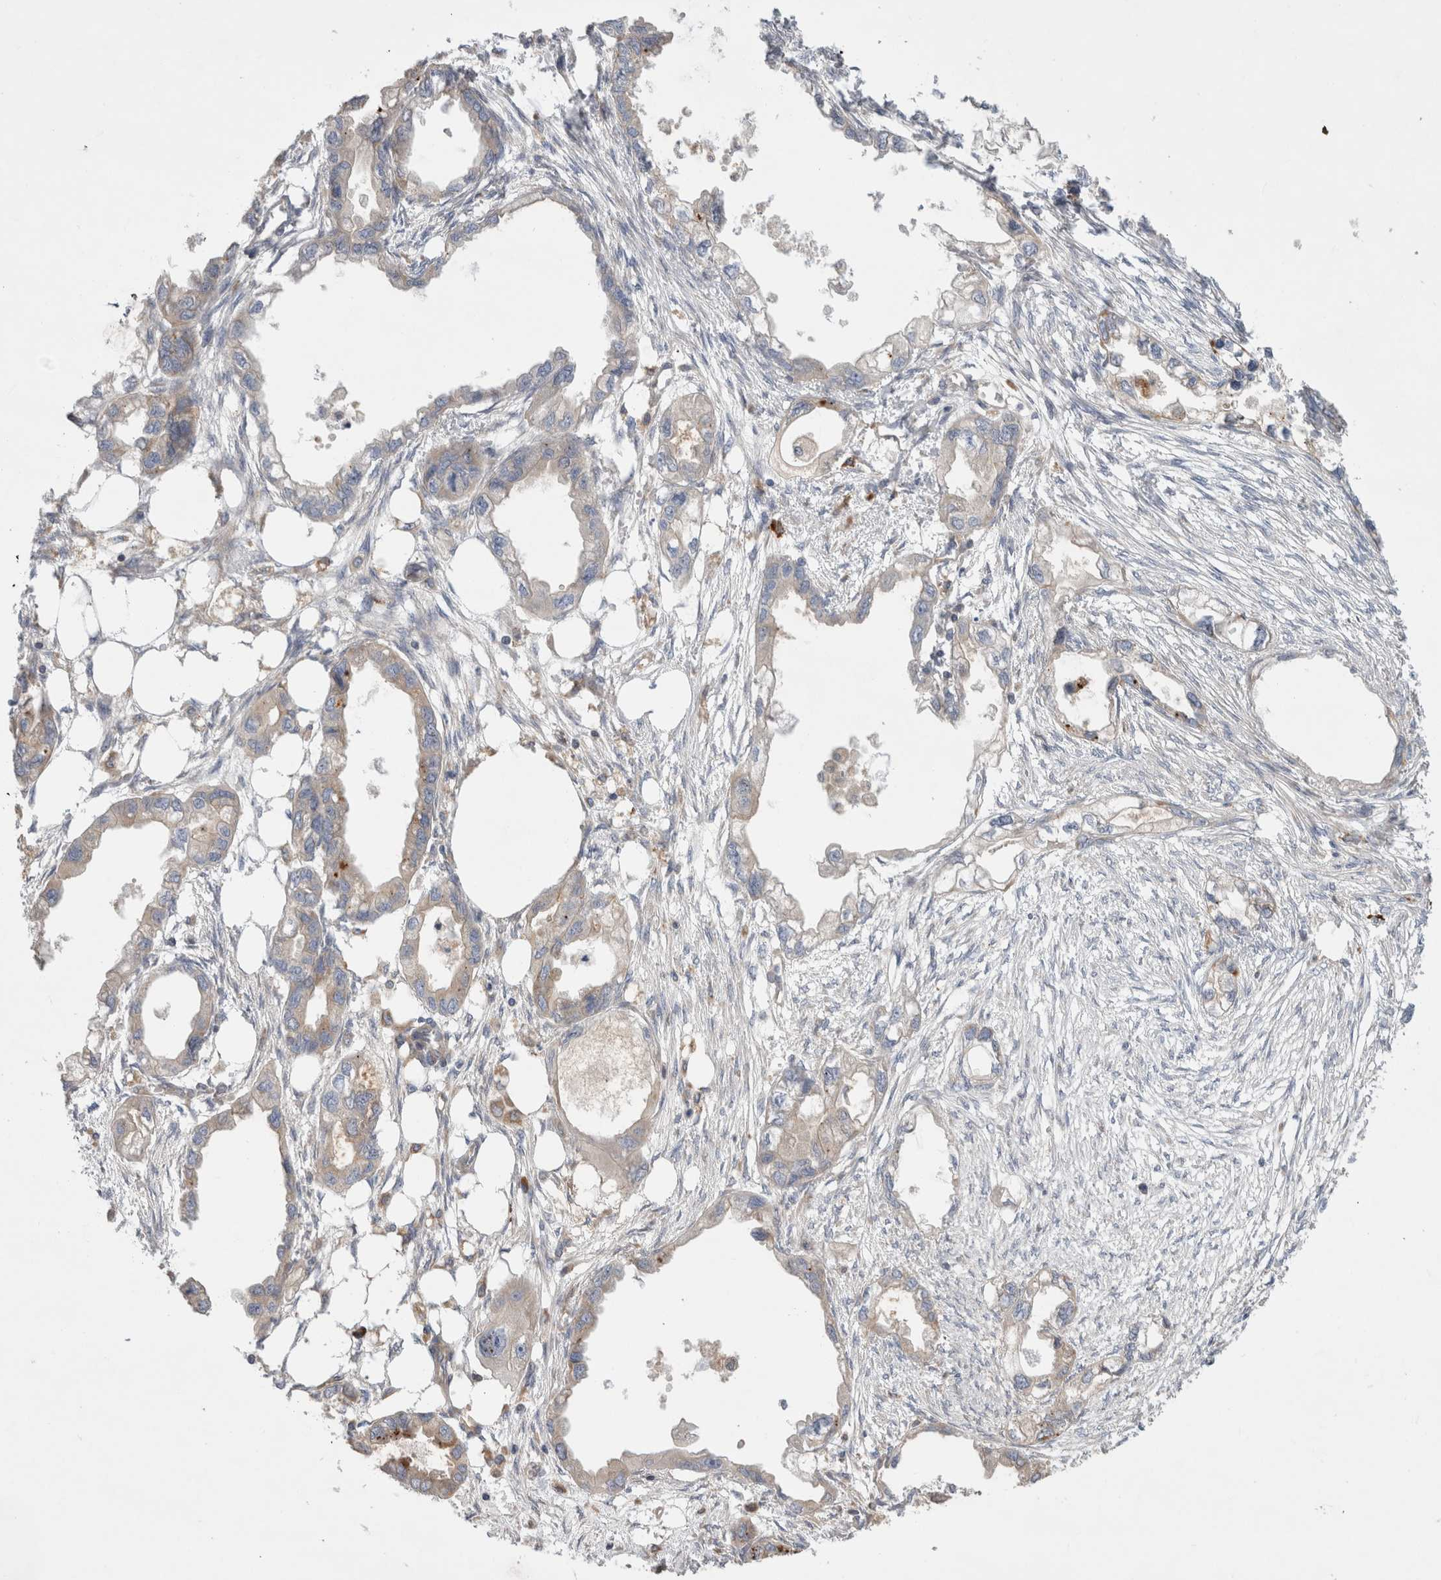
{"staining": {"intensity": "moderate", "quantity": "<25%", "location": "cytoplasmic/membranous"}, "tissue": "endometrial cancer", "cell_type": "Tumor cells", "image_type": "cancer", "snomed": [{"axis": "morphology", "description": "Adenocarcinoma, NOS"}, {"axis": "morphology", "description": "Adenocarcinoma, metastatic, NOS"}, {"axis": "topography", "description": "Adipose tissue"}, {"axis": "topography", "description": "Endometrium"}], "caption": "Endometrial cancer stained for a protein (brown) exhibits moderate cytoplasmic/membranous positive staining in approximately <25% of tumor cells.", "gene": "PDCD10", "patient": {"sex": "female", "age": 67}}